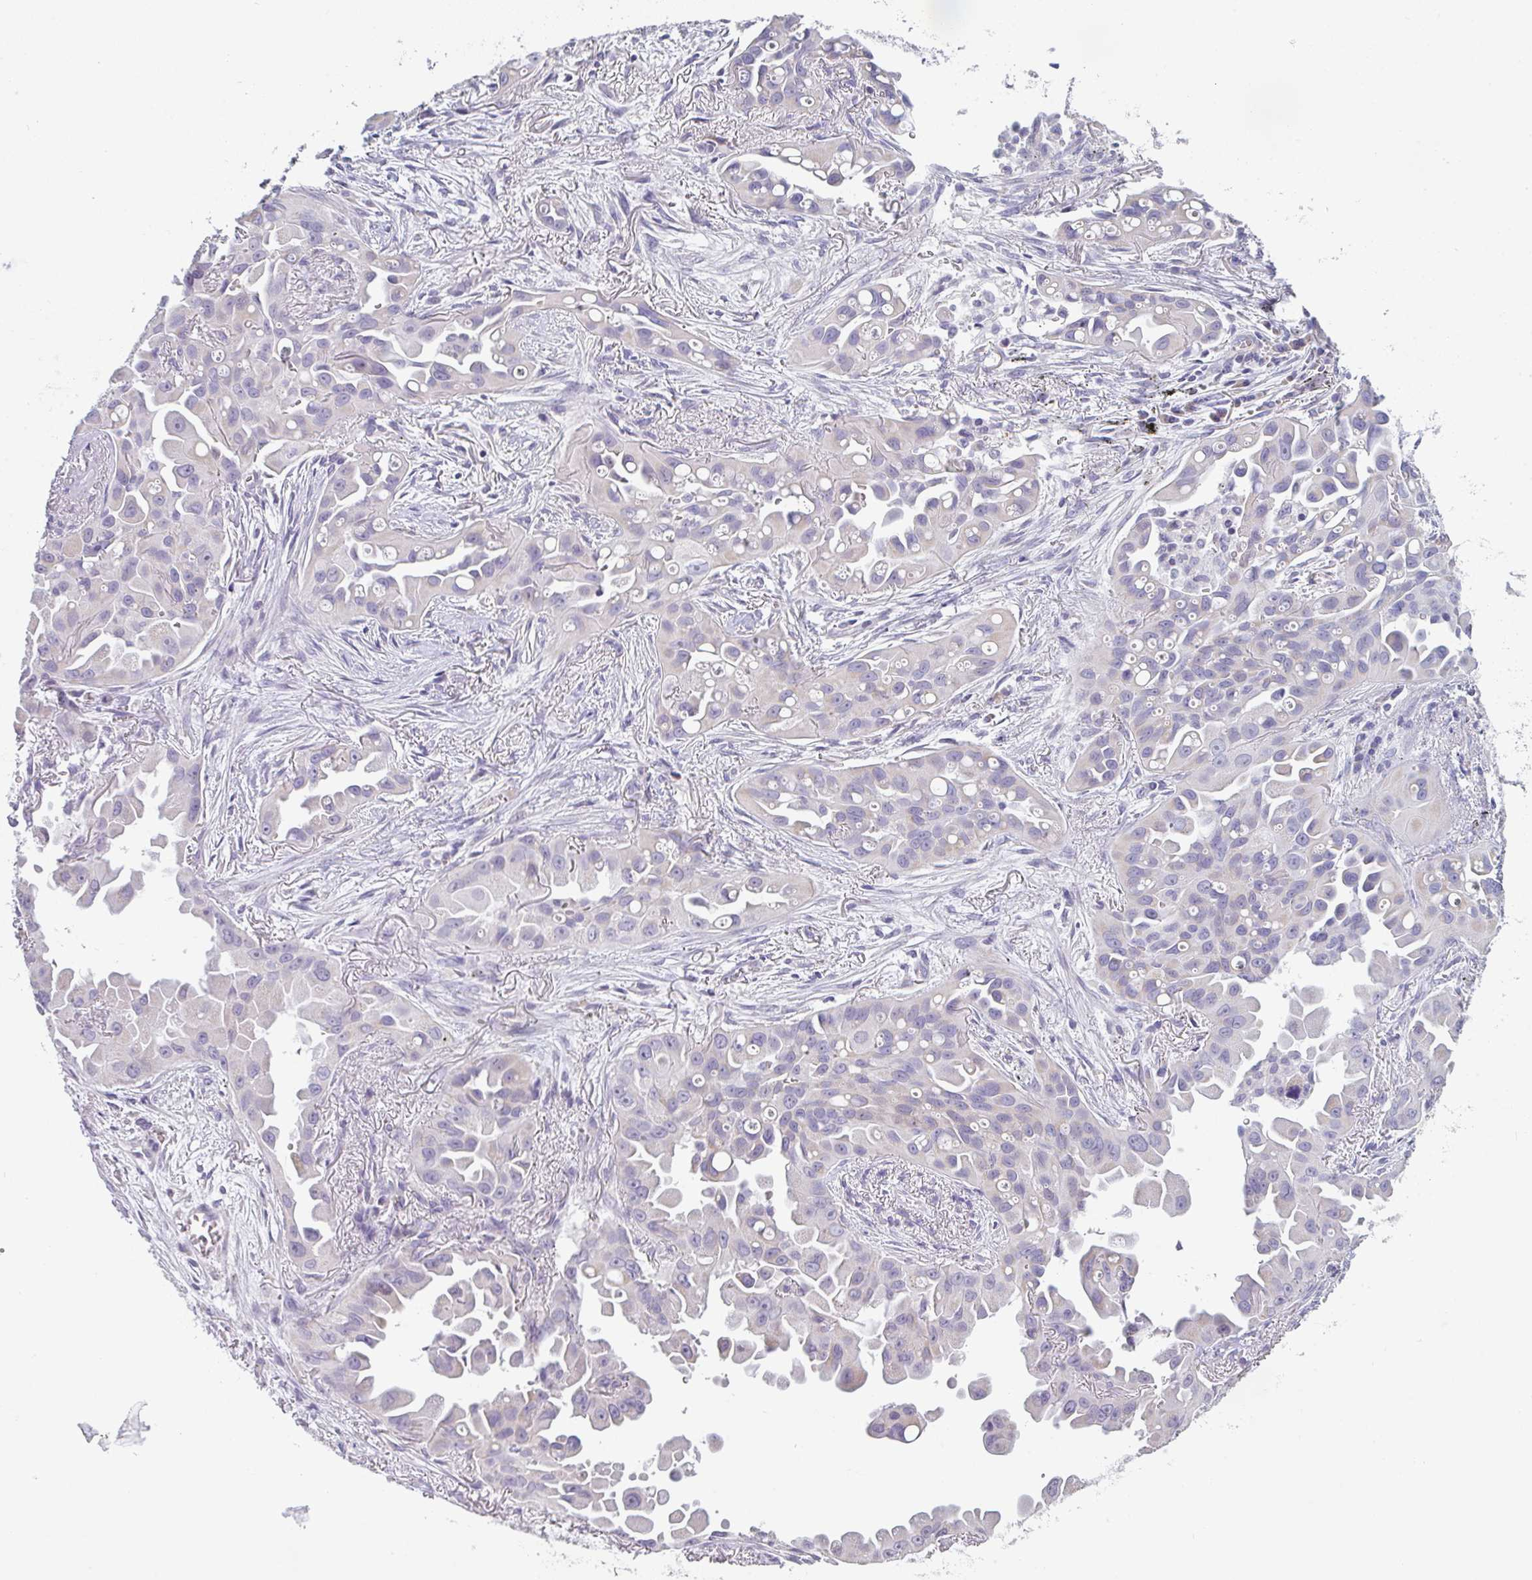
{"staining": {"intensity": "weak", "quantity": "<25%", "location": "cytoplasmic/membranous"}, "tissue": "lung cancer", "cell_type": "Tumor cells", "image_type": "cancer", "snomed": [{"axis": "morphology", "description": "Adenocarcinoma, NOS"}, {"axis": "topography", "description": "Lung"}], "caption": "There is no significant expression in tumor cells of adenocarcinoma (lung).", "gene": "CACNA1S", "patient": {"sex": "male", "age": 68}}